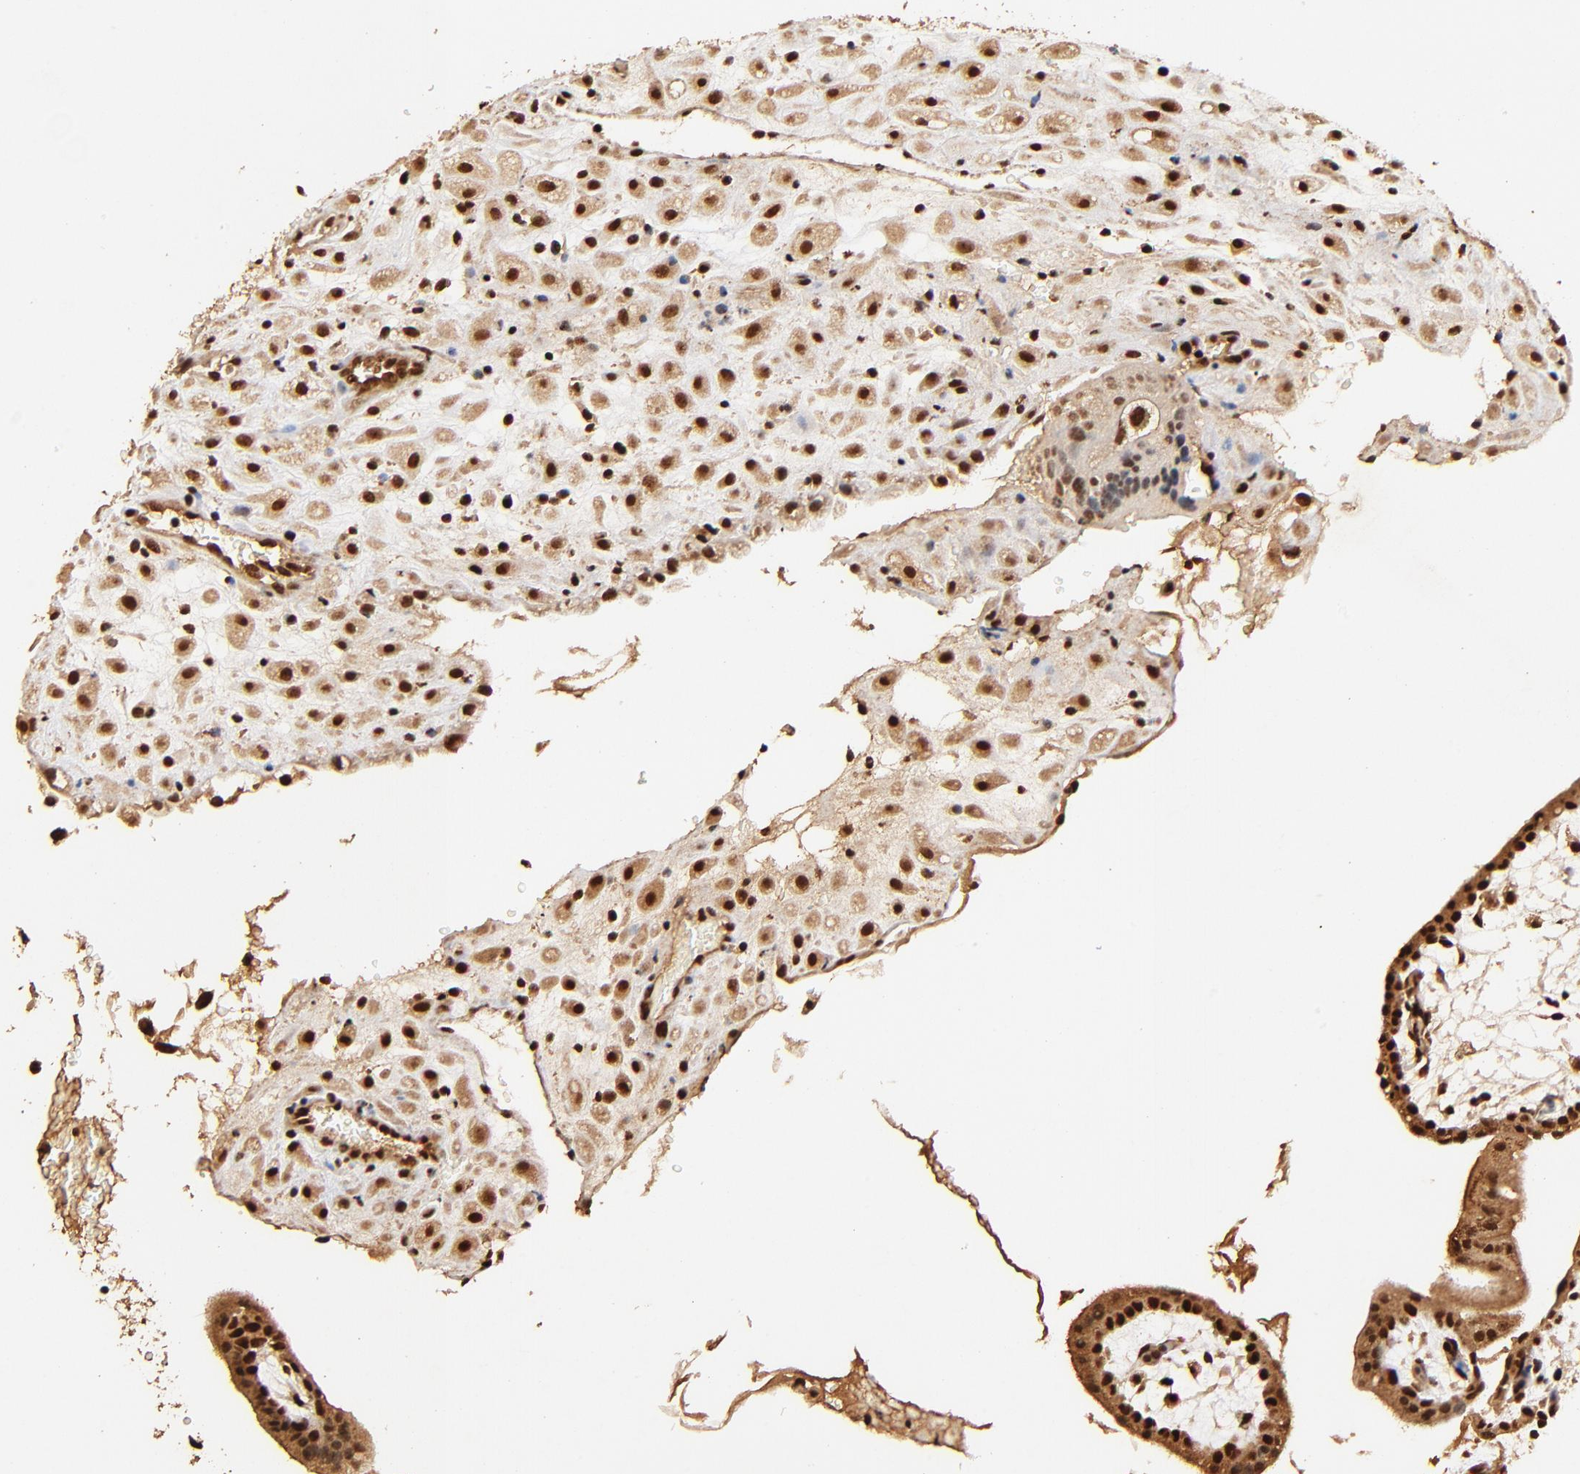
{"staining": {"intensity": "strong", "quantity": ">75%", "location": "cytoplasmic/membranous,nuclear"}, "tissue": "placenta", "cell_type": "Decidual cells", "image_type": "normal", "snomed": [{"axis": "morphology", "description": "Normal tissue, NOS"}, {"axis": "topography", "description": "Placenta"}], "caption": "Strong cytoplasmic/membranous,nuclear staining is seen in about >75% of decidual cells in benign placenta. (Stains: DAB in brown, nuclei in blue, Microscopy: brightfield microscopy at high magnification).", "gene": "MED12", "patient": {"sex": "female", "age": 35}}